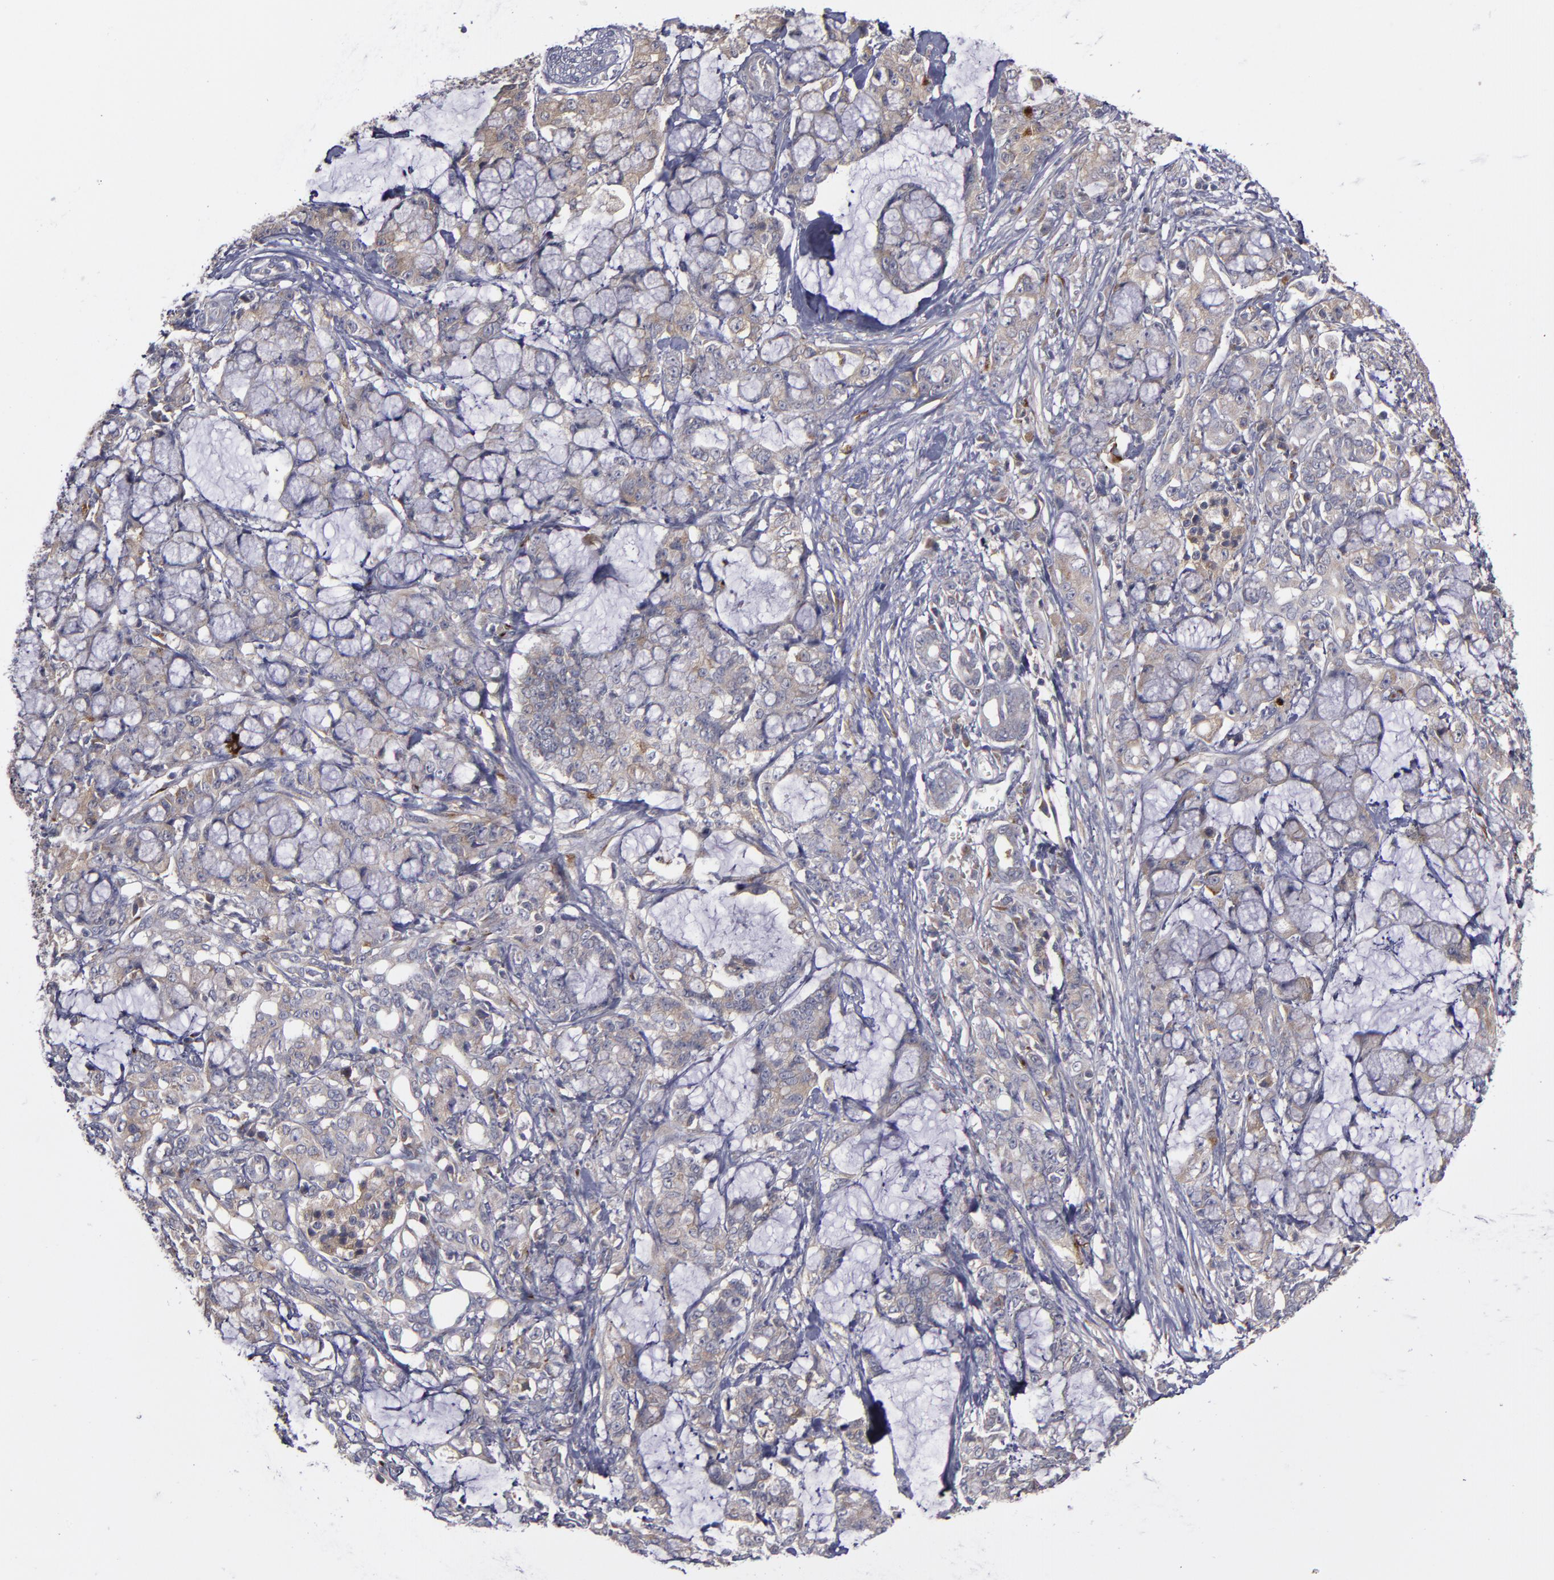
{"staining": {"intensity": "weak", "quantity": ">75%", "location": "cytoplasmic/membranous"}, "tissue": "pancreatic cancer", "cell_type": "Tumor cells", "image_type": "cancer", "snomed": [{"axis": "morphology", "description": "Adenocarcinoma, NOS"}, {"axis": "topography", "description": "Pancreas"}], "caption": "IHC micrograph of pancreatic cancer (adenocarcinoma) stained for a protein (brown), which reveals low levels of weak cytoplasmic/membranous staining in approximately >75% of tumor cells.", "gene": "MMP11", "patient": {"sex": "female", "age": 73}}